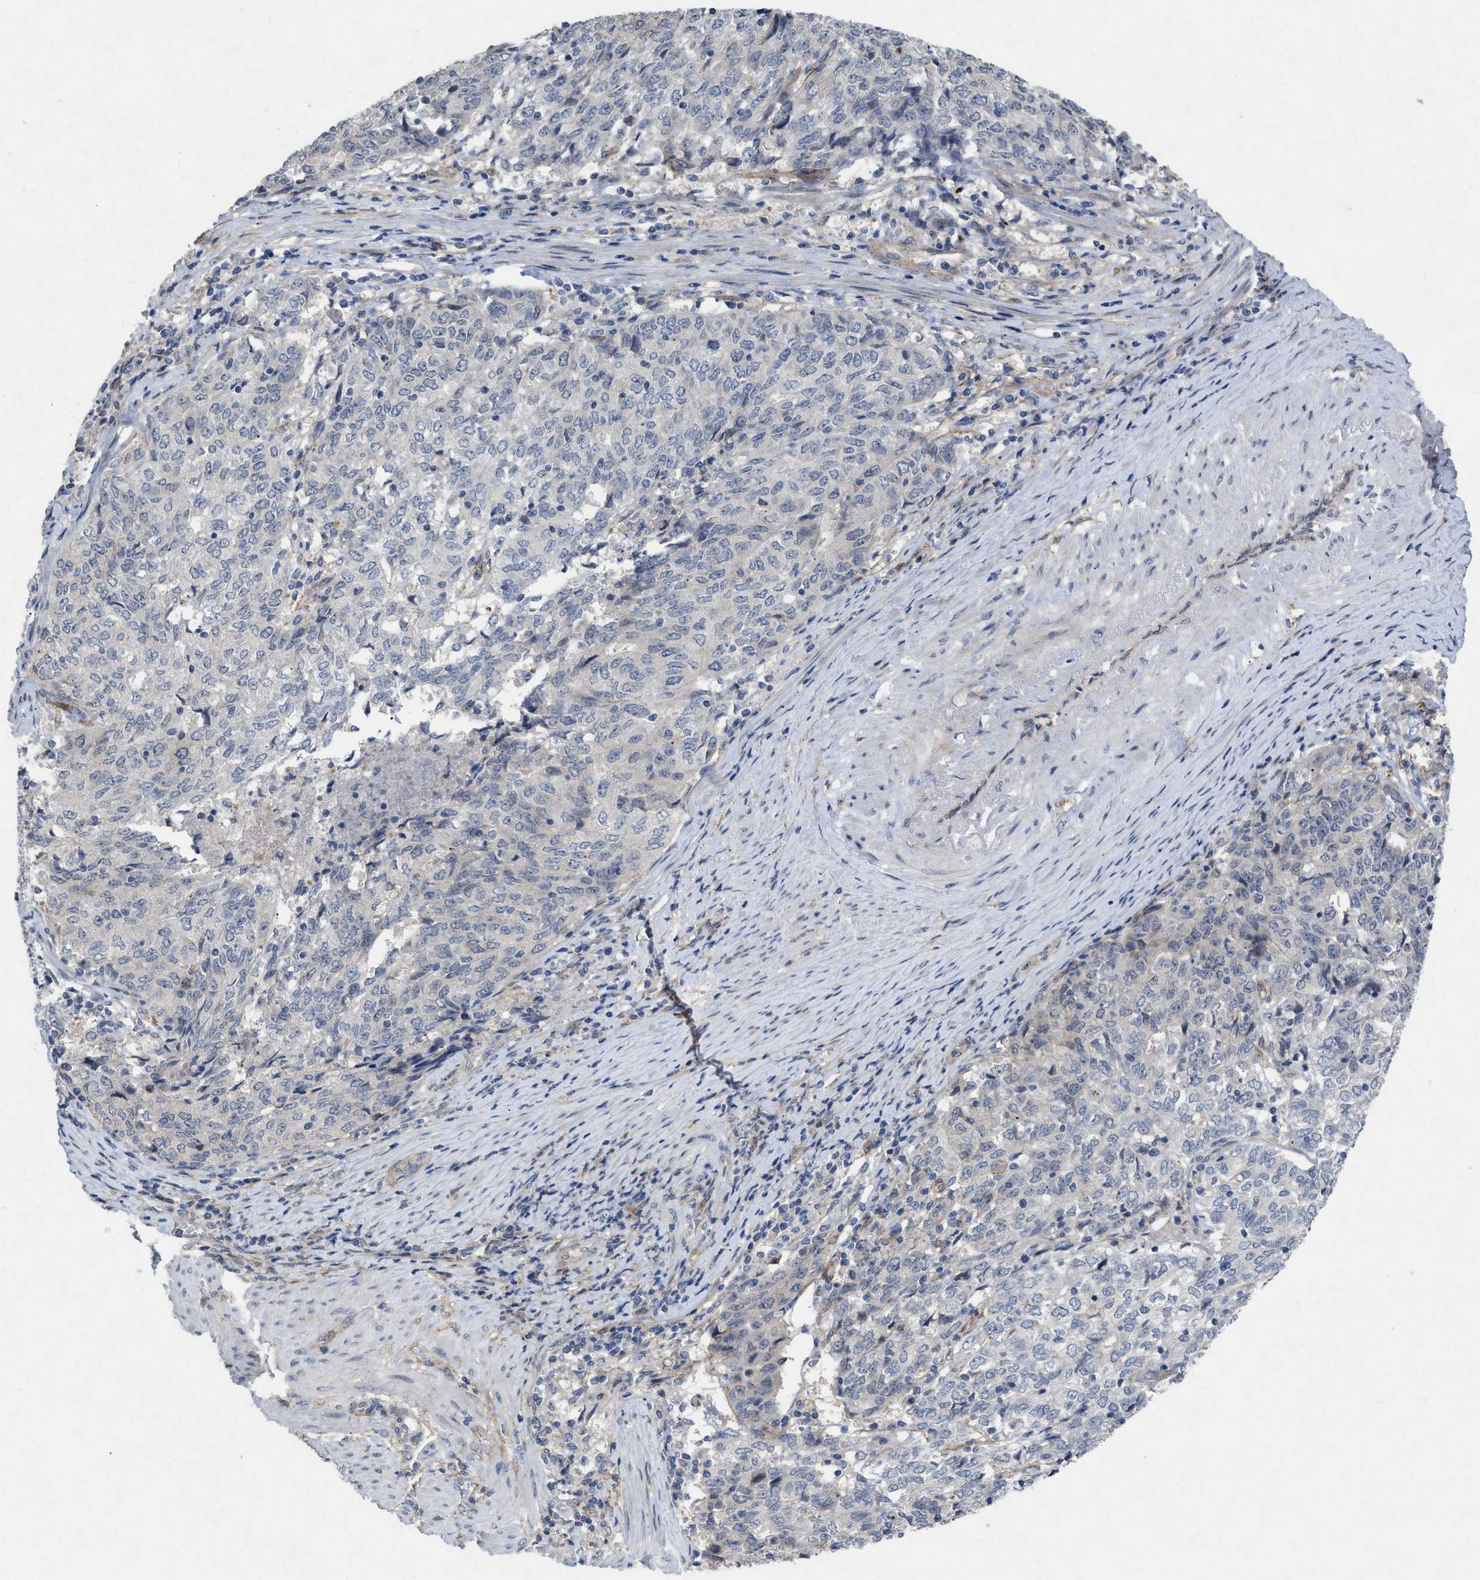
{"staining": {"intensity": "negative", "quantity": "none", "location": "none"}, "tissue": "endometrial cancer", "cell_type": "Tumor cells", "image_type": "cancer", "snomed": [{"axis": "morphology", "description": "Adenocarcinoma, NOS"}, {"axis": "topography", "description": "Endometrium"}], "caption": "An immunohistochemistry photomicrograph of endometrial adenocarcinoma is shown. There is no staining in tumor cells of endometrial adenocarcinoma. The staining was performed using DAB to visualize the protein expression in brown, while the nuclei were stained in blue with hematoxylin (Magnification: 20x).", "gene": "PDGFRA", "patient": {"sex": "female", "age": 80}}